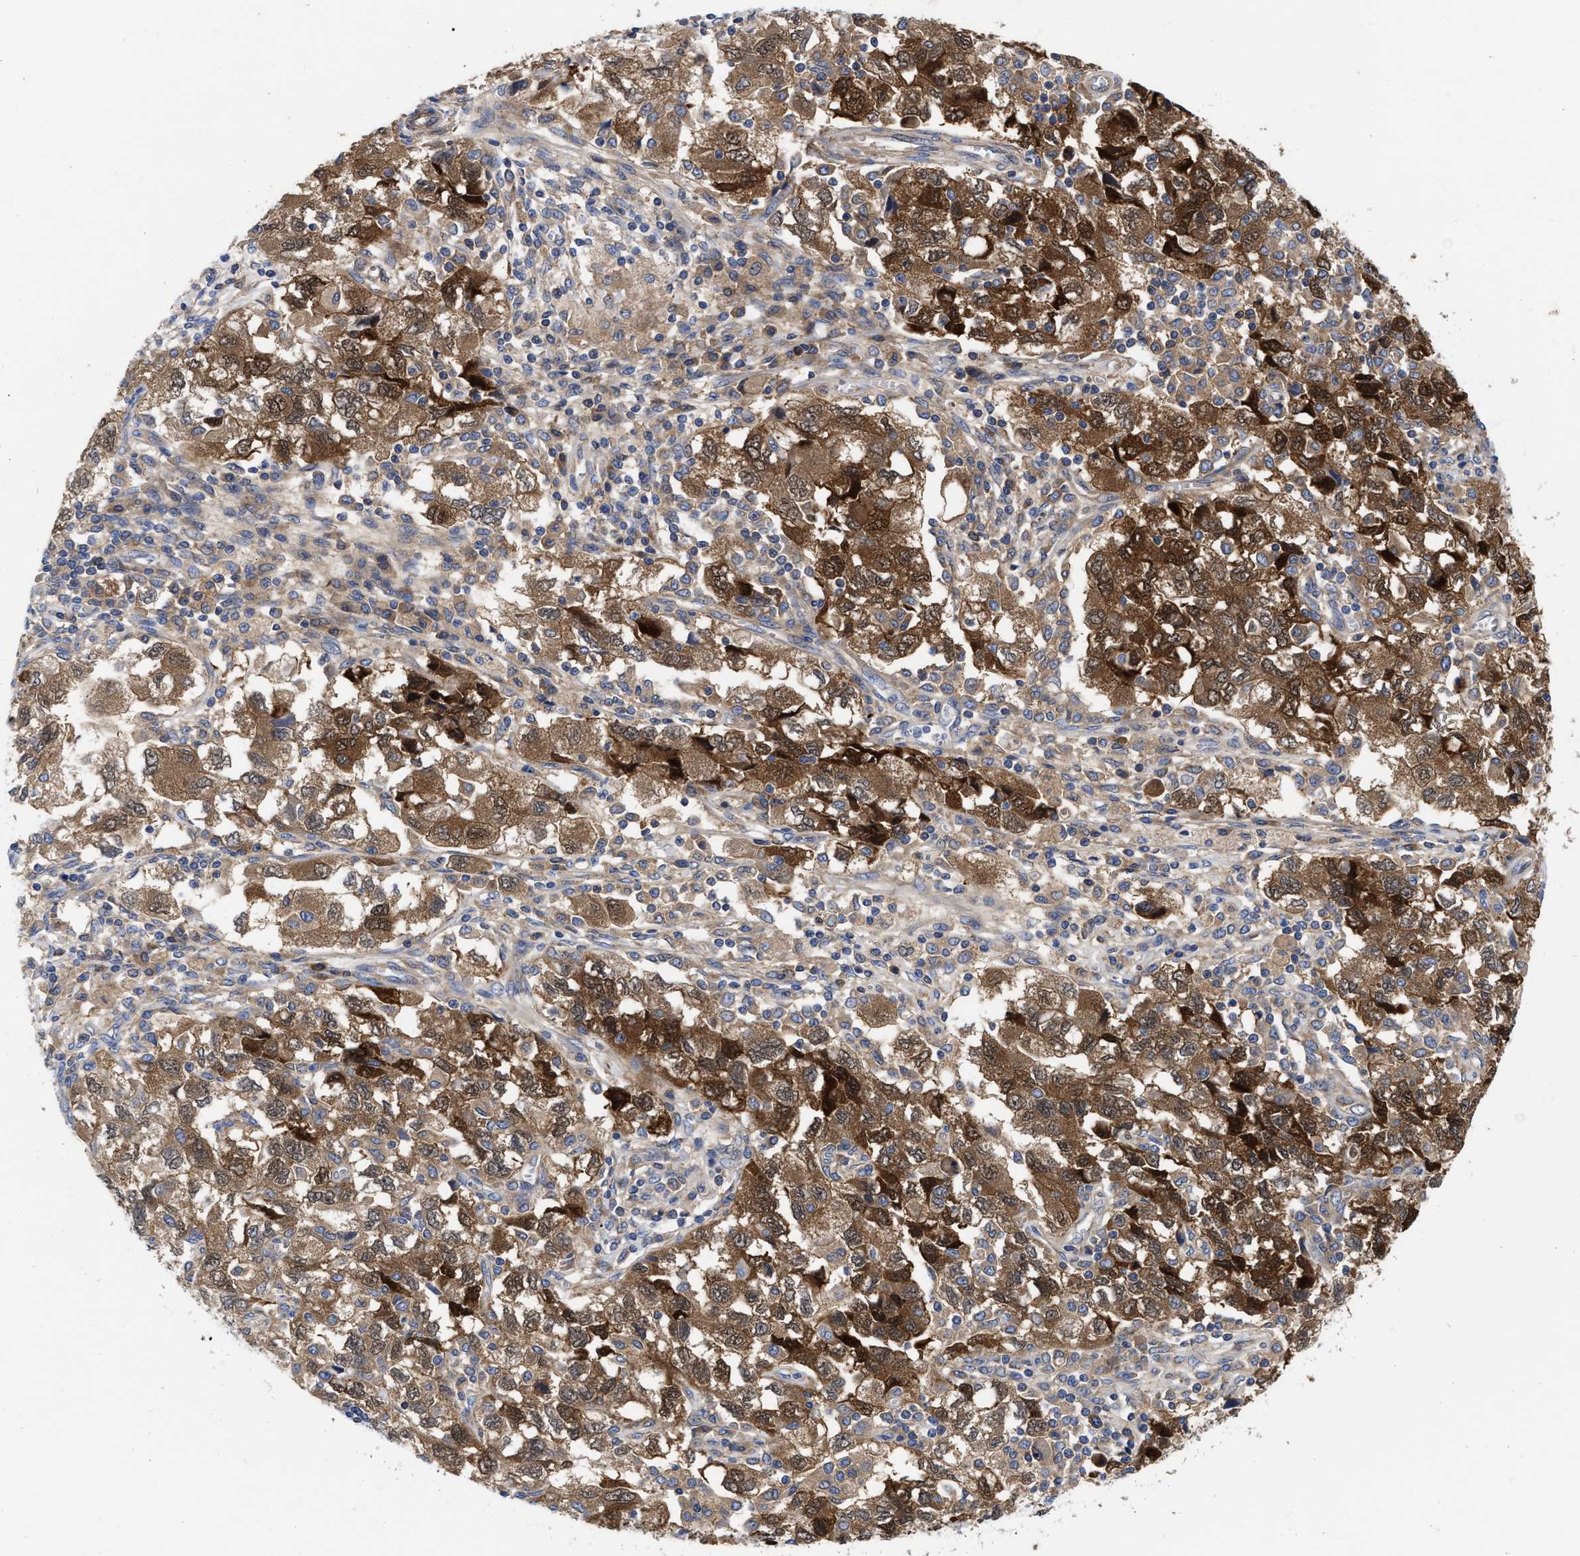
{"staining": {"intensity": "strong", "quantity": ">75%", "location": "cytoplasmic/membranous"}, "tissue": "ovarian cancer", "cell_type": "Tumor cells", "image_type": "cancer", "snomed": [{"axis": "morphology", "description": "Carcinoma, NOS"}, {"axis": "morphology", "description": "Cystadenocarcinoma, serous, NOS"}, {"axis": "topography", "description": "Ovary"}], "caption": "Immunohistochemical staining of ovarian serous cystadenocarcinoma reveals high levels of strong cytoplasmic/membranous protein staining in approximately >75% of tumor cells.", "gene": "RBKS", "patient": {"sex": "female", "age": 69}}